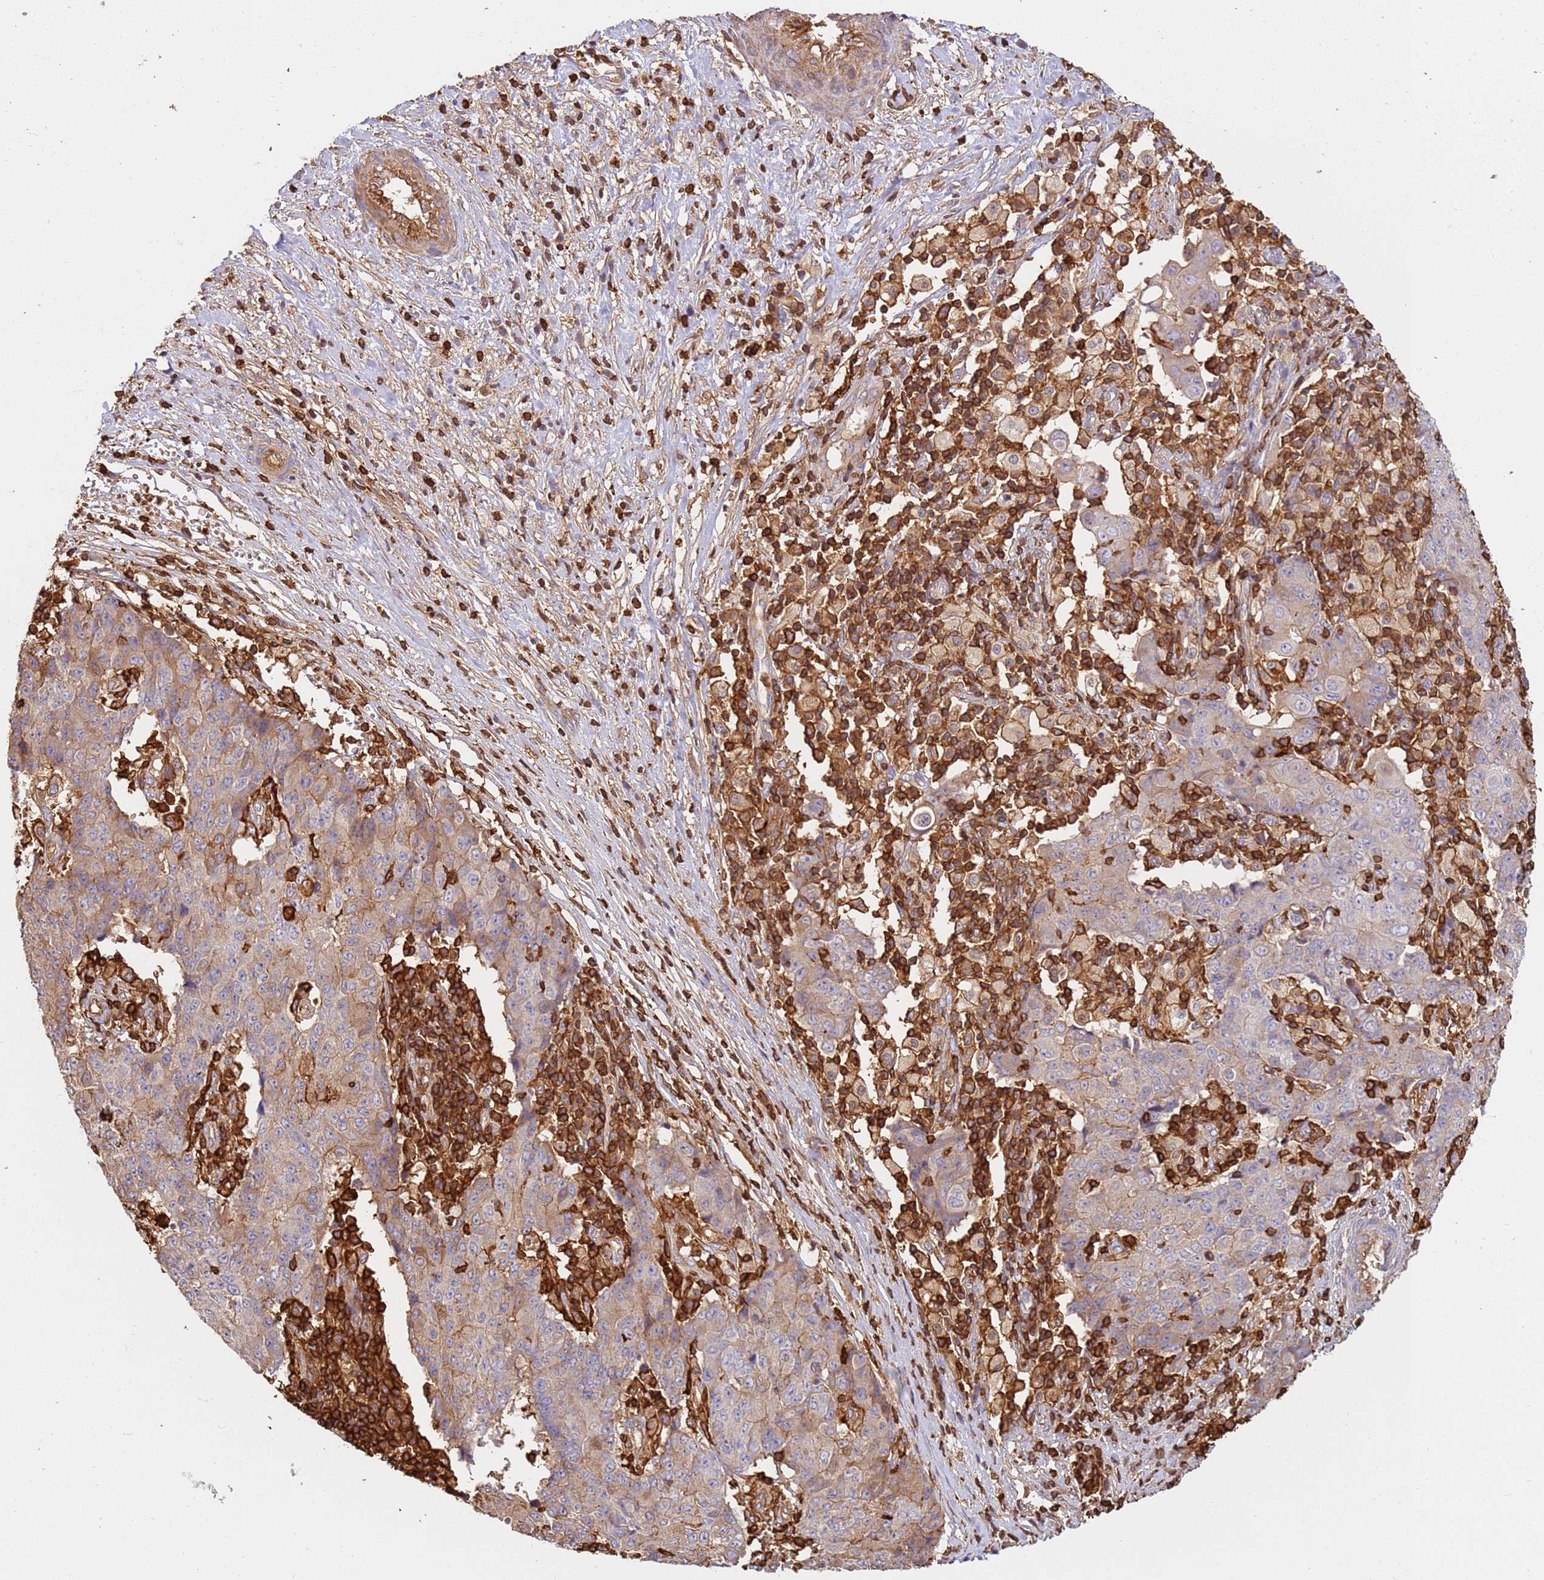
{"staining": {"intensity": "weak", "quantity": "25%-75%", "location": "cytoplasmic/membranous"}, "tissue": "ovarian cancer", "cell_type": "Tumor cells", "image_type": "cancer", "snomed": [{"axis": "morphology", "description": "Carcinoma, endometroid"}, {"axis": "topography", "description": "Ovary"}], "caption": "This micrograph demonstrates immunohistochemistry (IHC) staining of human ovarian cancer, with low weak cytoplasmic/membranous staining in about 25%-75% of tumor cells.", "gene": "OR6P1", "patient": {"sex": "female", "age": 42}}